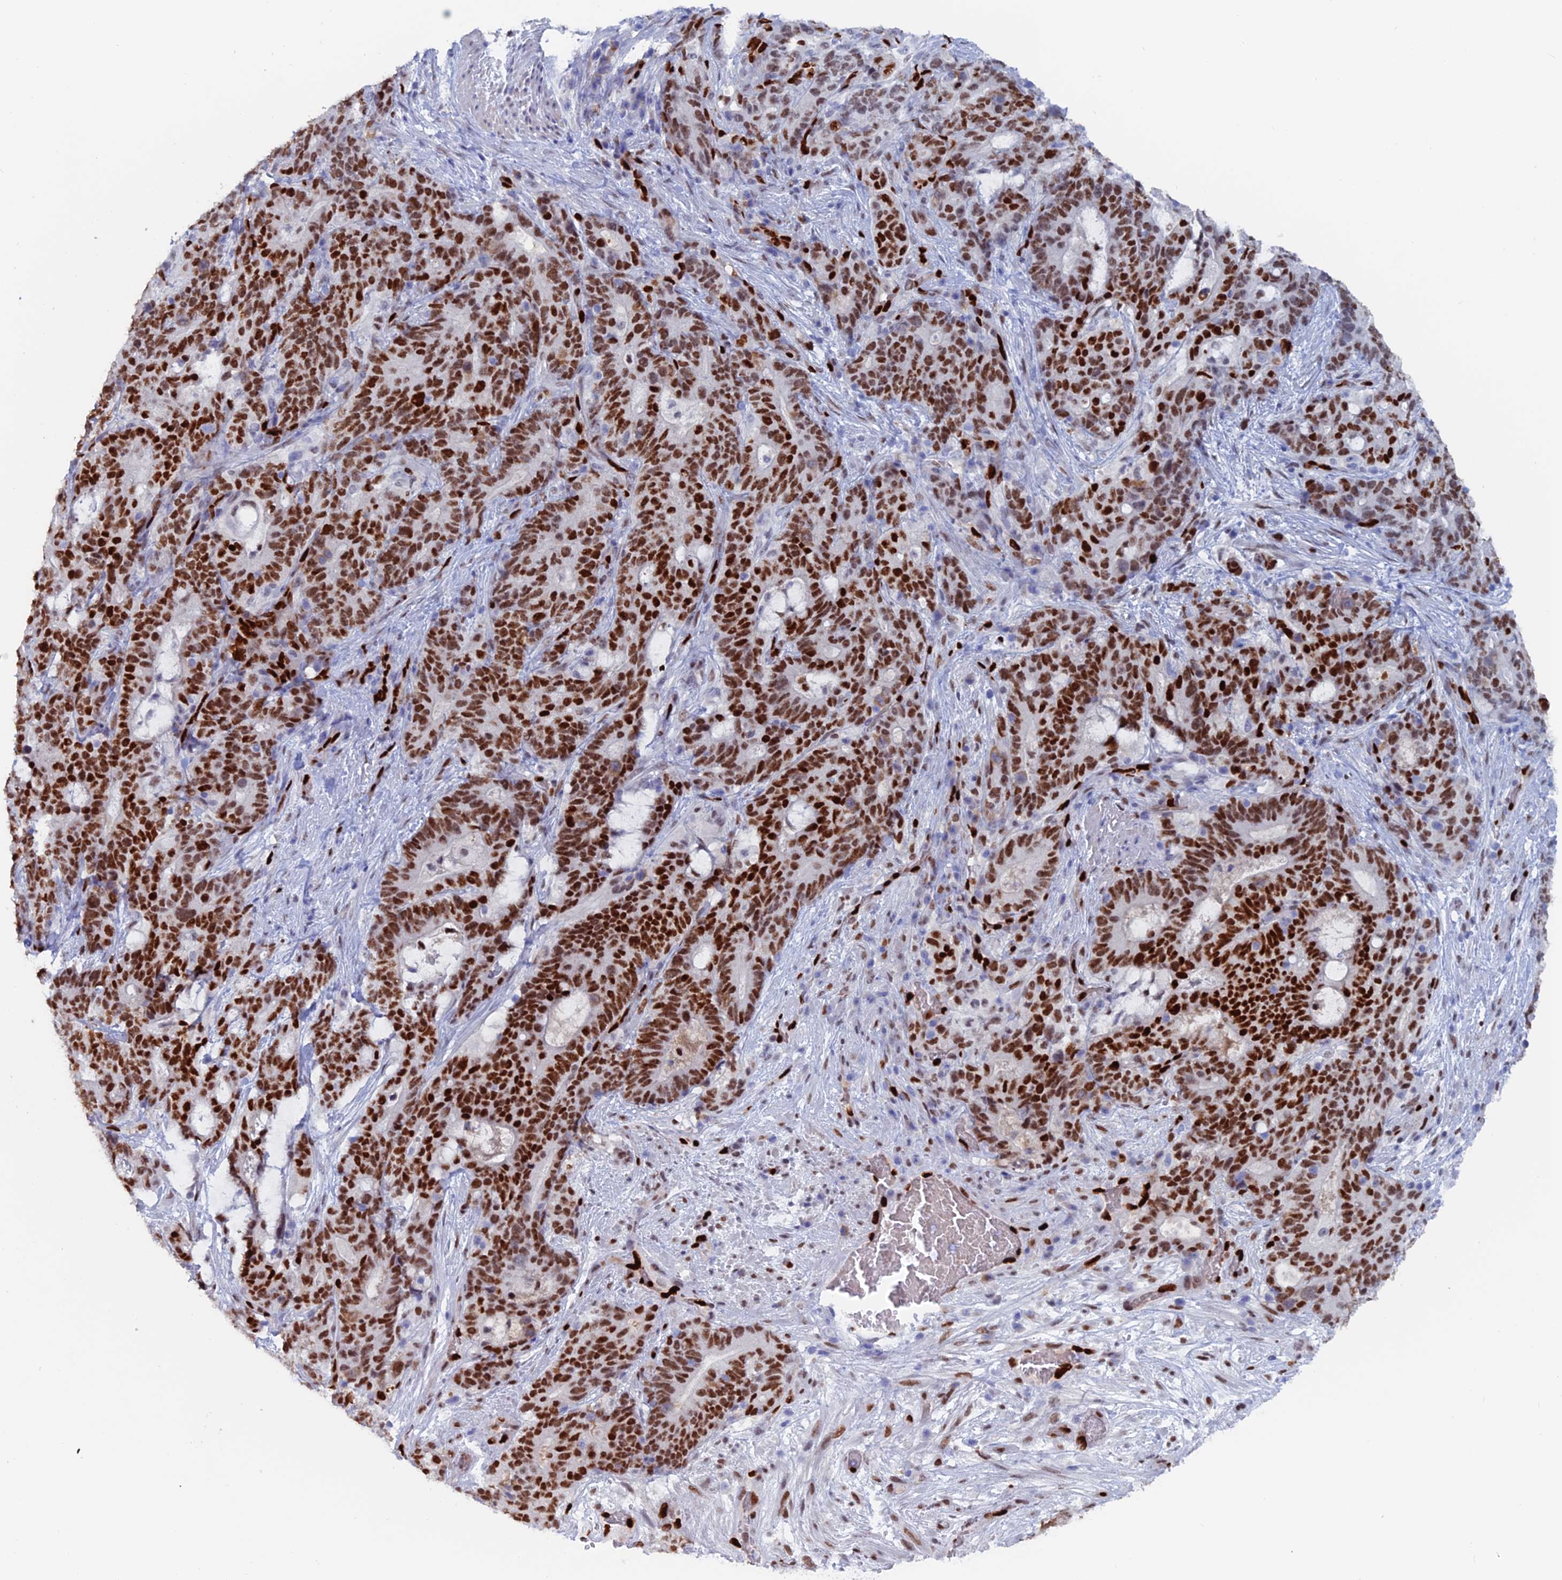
{"staining": {"intensity": "strong", "quantity": ">75%", "location": "nuclear"}, "tissue": "stomach cancer", "cell_type": "Tumor cells", "image_type": "cancer", "snomed": [{"axis": "morphology", "description": "Normal tissue, NOS"}, {"axis": "morphology", "description": "Adenocarcinoma, NOS"}, {"axis": "topography", "description": "Stomach"}], "caption": "A high-resolution image shows IHC staining of stomach adenocarcinoma, which demonstrates strong nuclear staining in about >75% of tumor cells.", "gene": "NOL4L", "patient": {"sex": "female", "age": 64}}